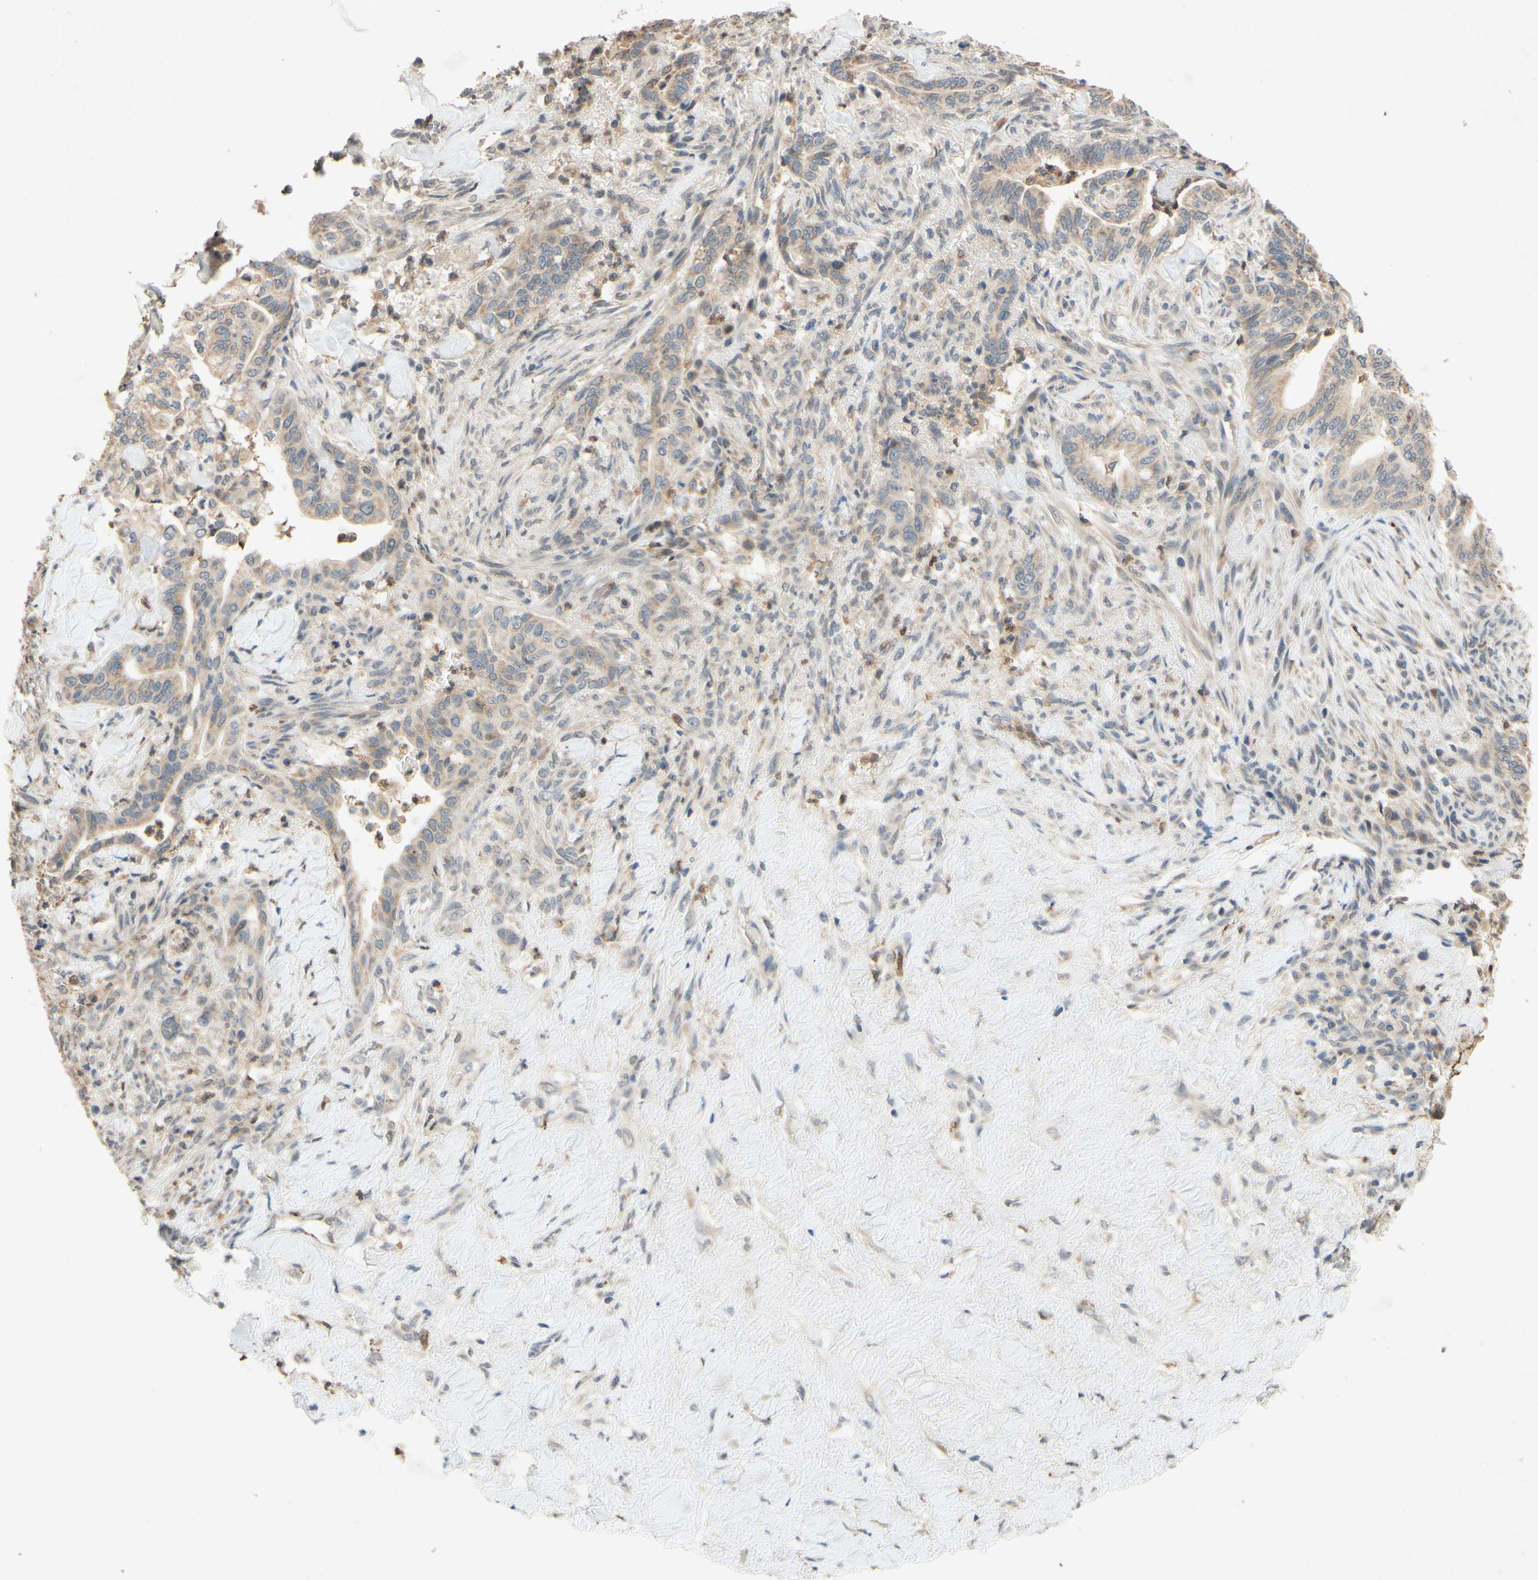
{"staining": {"intensity": "moderate", "quantity": "25%-75%", "location": "cytoplasmic/membranous"}, "tissue": "liver cancer", "cell_type": "Tumor cells", "image_type": "cancer", "snomed": [{"axis": "morphology", "description": "Cholangiocarcinoma"}, {"axis": "topography", "description": "Liver"}], "caption": "This is a histology image of immunohistochemistry staining of cholangiocarcinoma (liver), which shows moderate staining in the cytoplasmic/membranous of tumor cells.", "gene": "GATA1", "patient": {"sex": "female", "age": 67}}